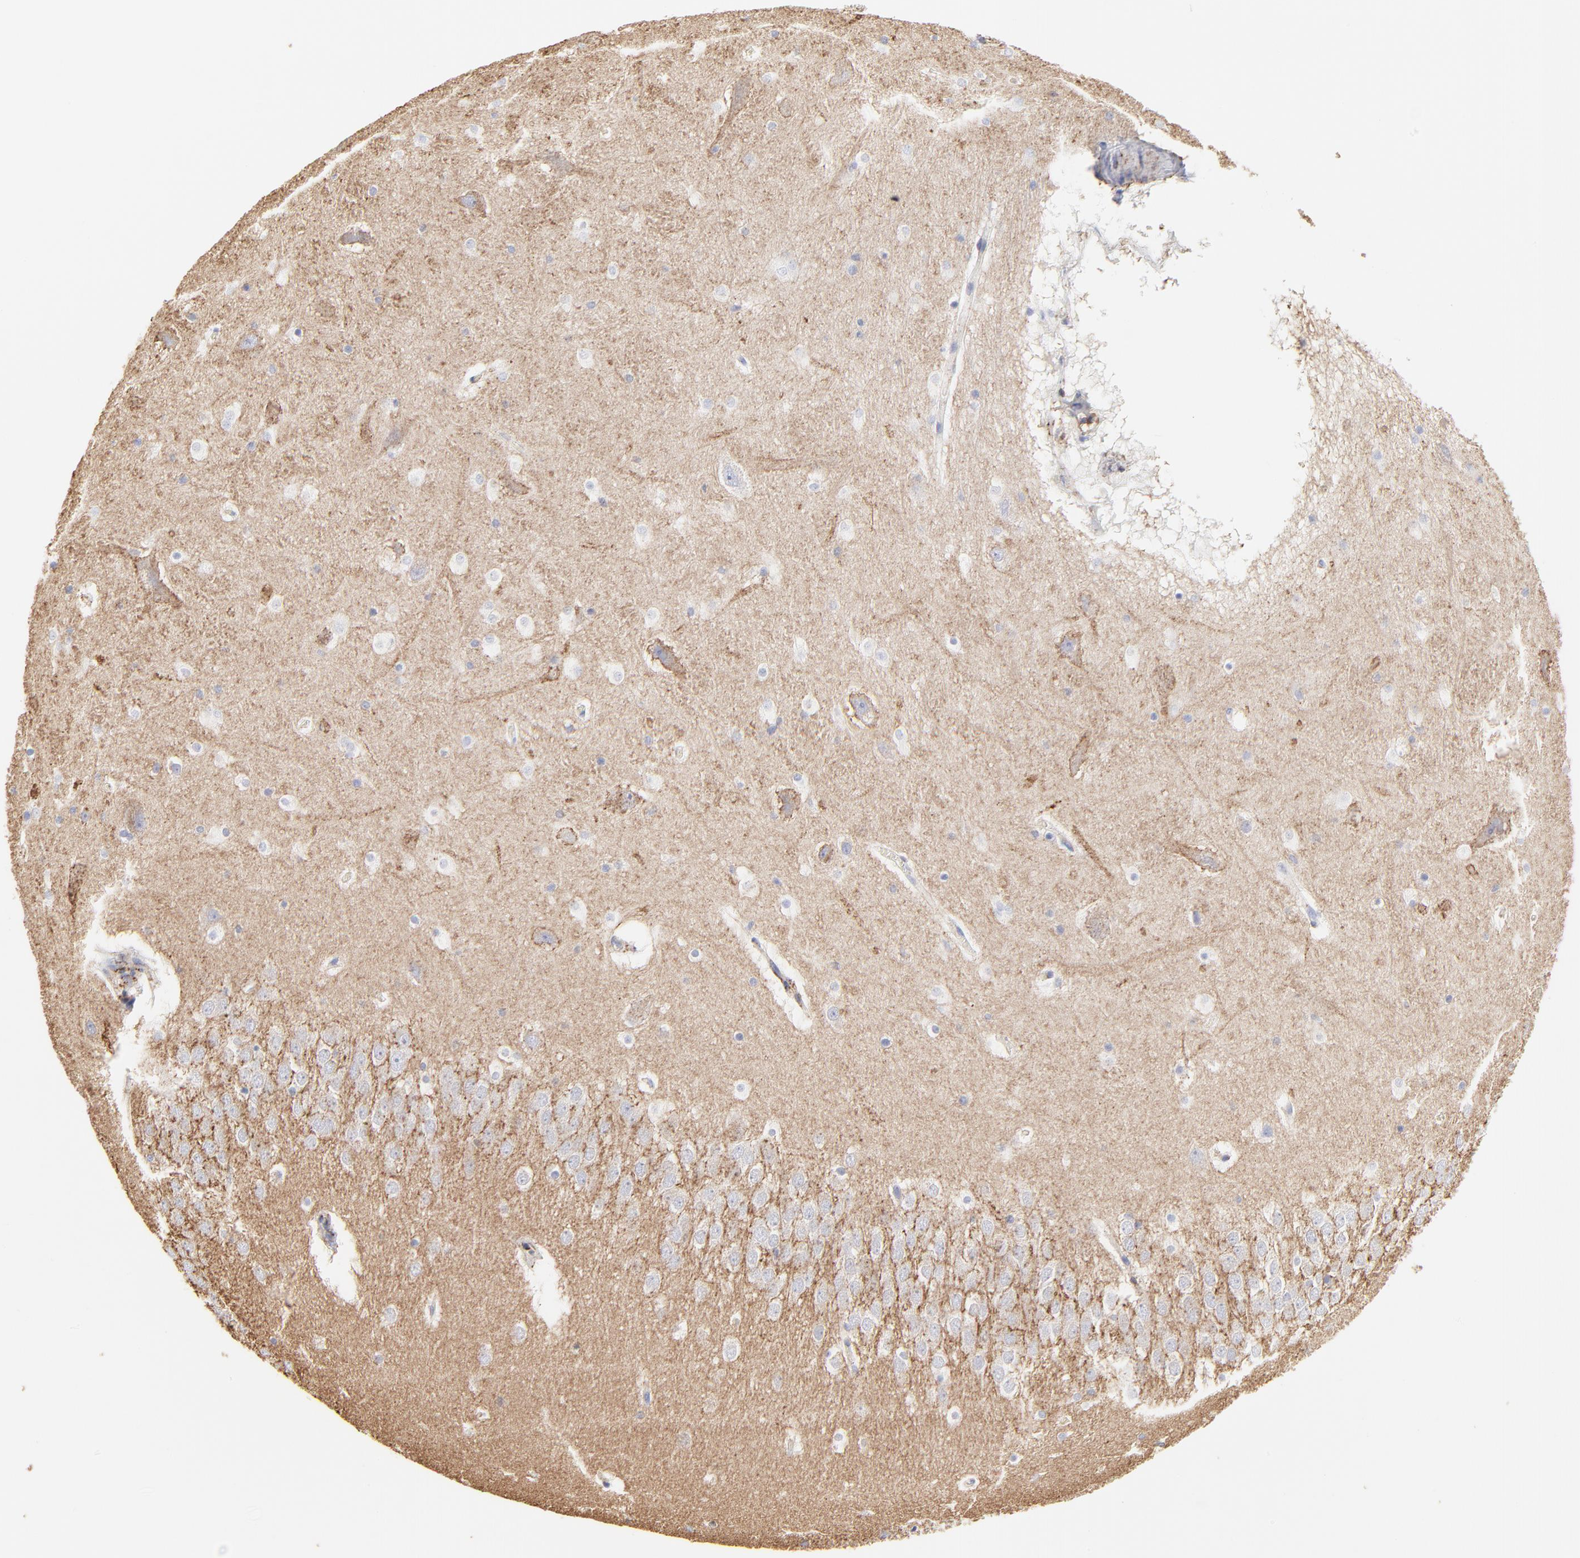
{"staining": {"intensity": "negative", "quantity": "none", "location": "none"}, "tissue": "hippocampus", "cell_type": "Glial cells", "image_type": "normal", "snomed": [{"axis": "morphology", "description": "Normal tissue, NOS"}, {"axis": "topography", "description": "Hippocampus"}], "caption": "The histopathology image reveals no staining of glial cells in unremarkable hippocampus.", "gene": "ANXA6", "patient": {"sex": "male", "age": 45}}